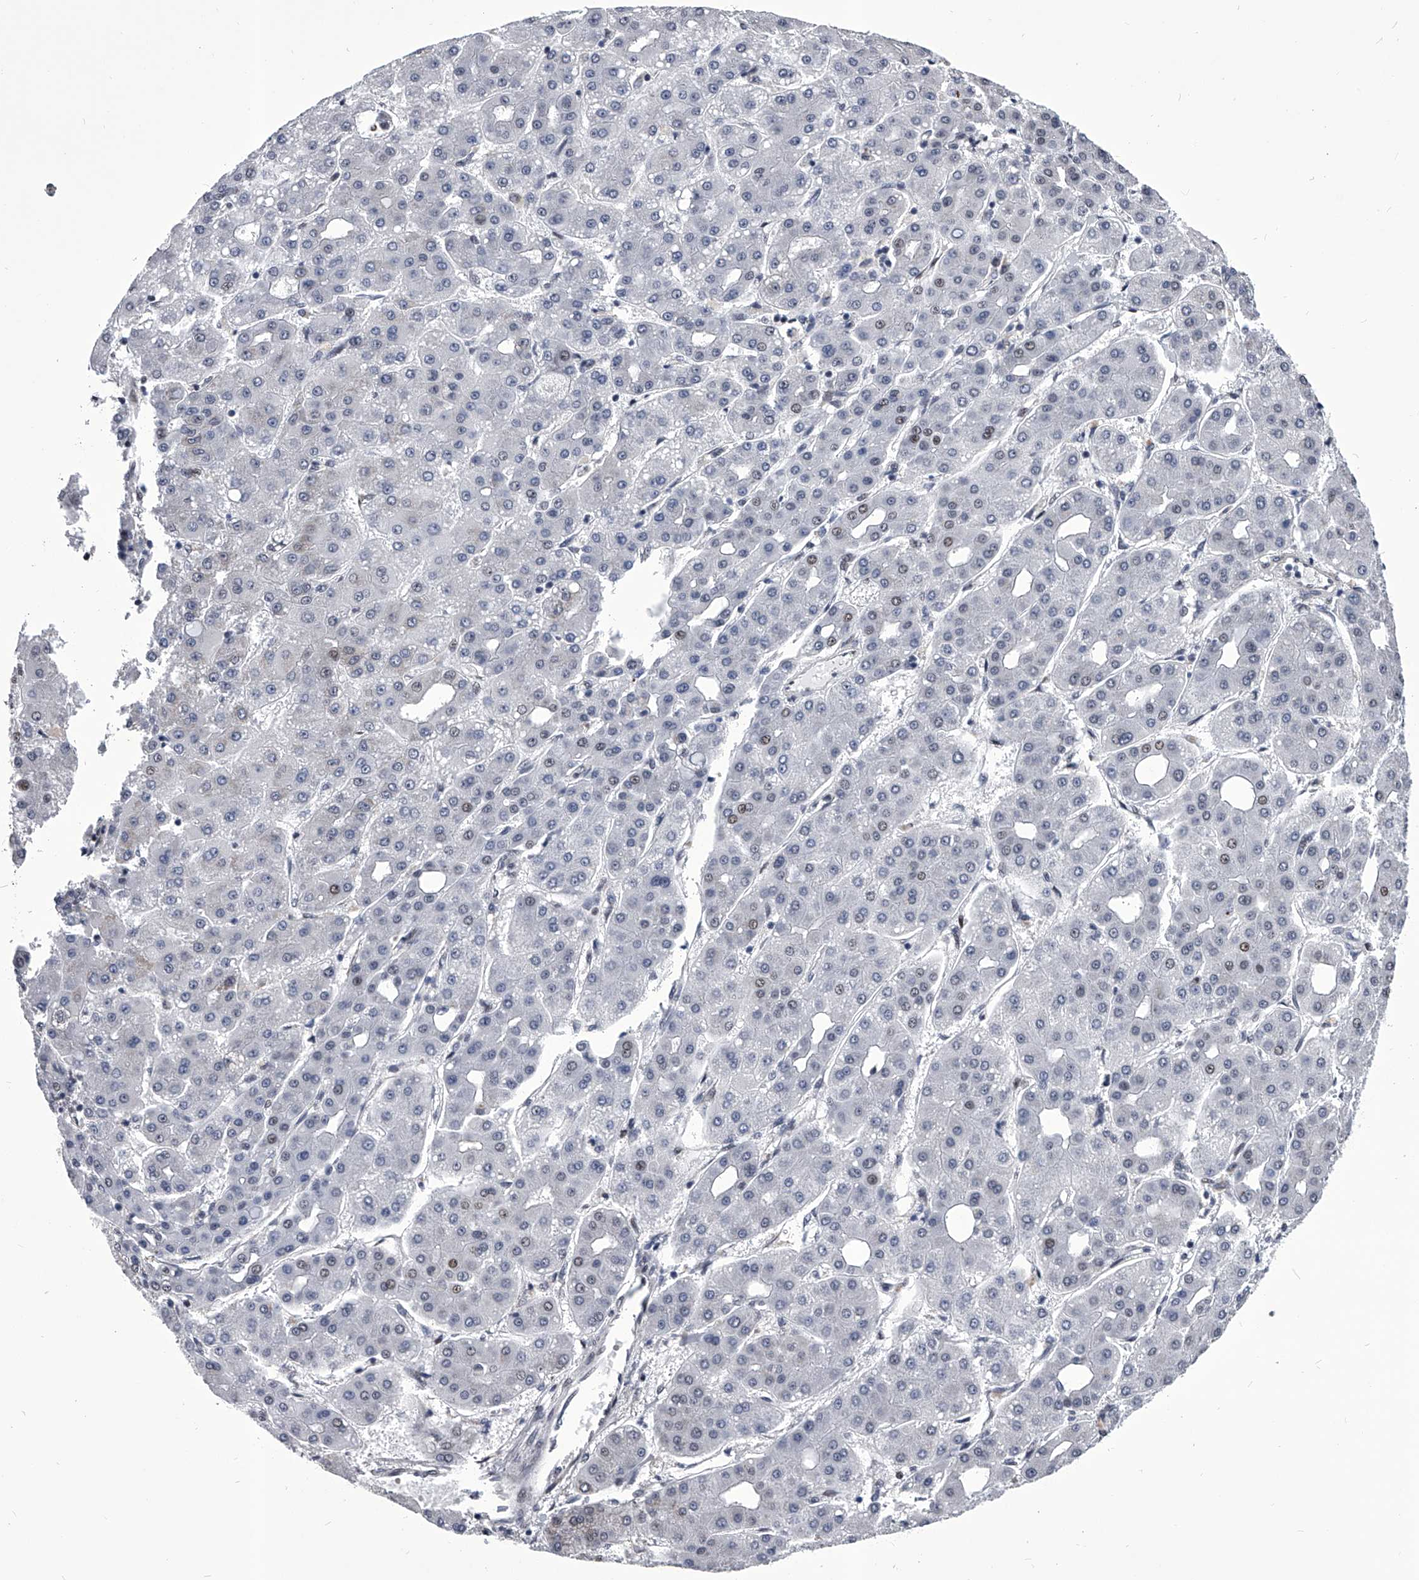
{"staining": {"intensity": "negative", "quantity": "none", "location": "none"}, "tissue": "liver cancer", "cell_type": "Tumor cells", "image_type": "cancer", "snomed": [{"axis": "morphology", "description": "Carcinoma, Hepatocellular, NOS"}, {"axis": "topography", "description": "Liver"}], "caption": "Liver cancer (hepatocellular carcinoma) was stained to show a protein in brown. There is no significant expression in tumor cells.", "gene": "CMTR1", "patient": {"sex": "male", "age": 65}}